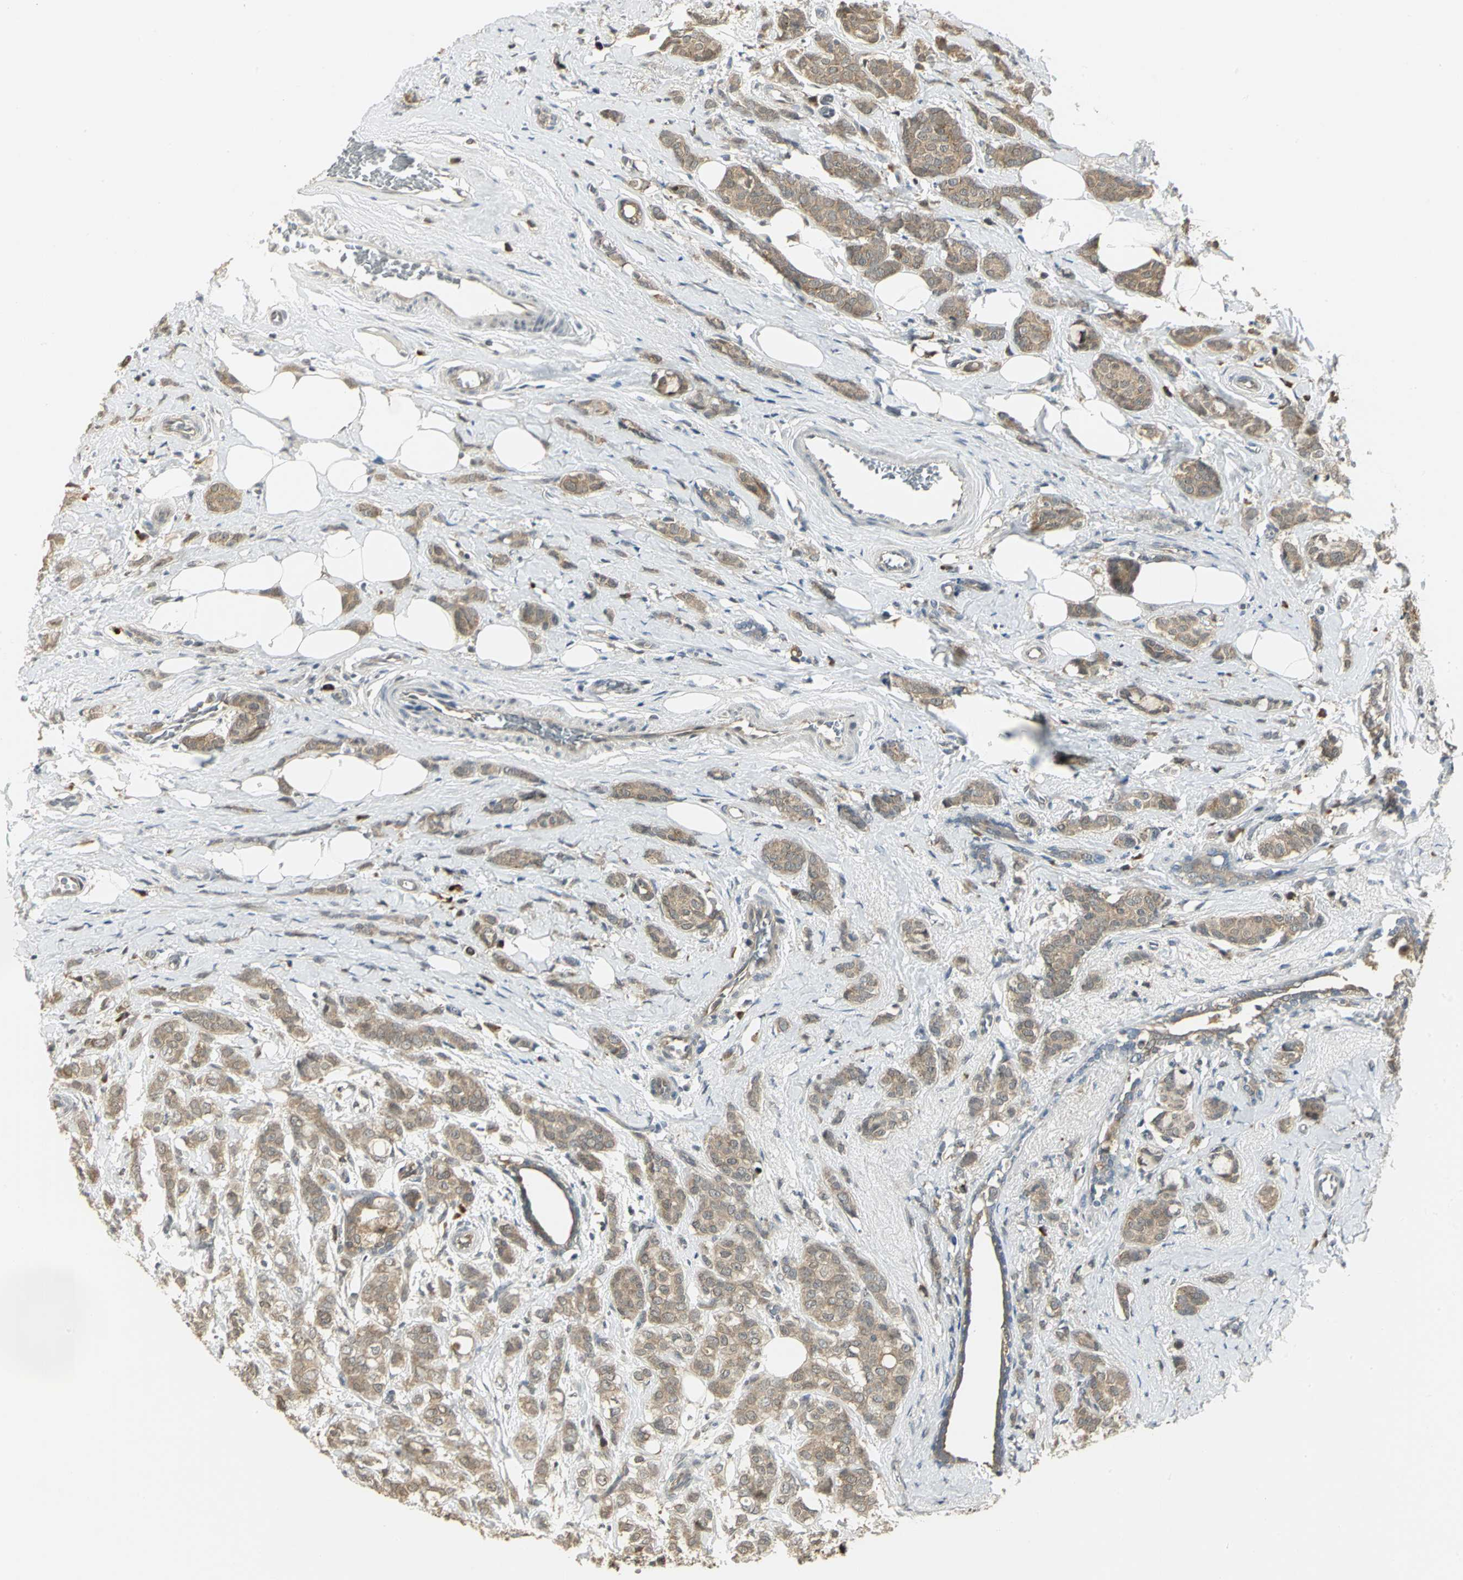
{"staining": {"intensity": "moderate", "quantity": ">75%", "location": "cytoplasmic/membranous"}, "tissue": "breast cancer", "cell_type": "Tumor cells", "image_type": "cancer", "snomed": [{"axis": "morphology", "description": "Lobular carcinoma"}, {"axis": "topography", "description": "Breast"}], "caption": "Moderate cytoplasmic/membranous expression for a protein is seen in about >75% of tumor cells of breast cancer (lobular carcinoma) using immunohistochemistry (IHC).", "gene": "PSMC4", "patient": {"sex": "female", "age": 60}}